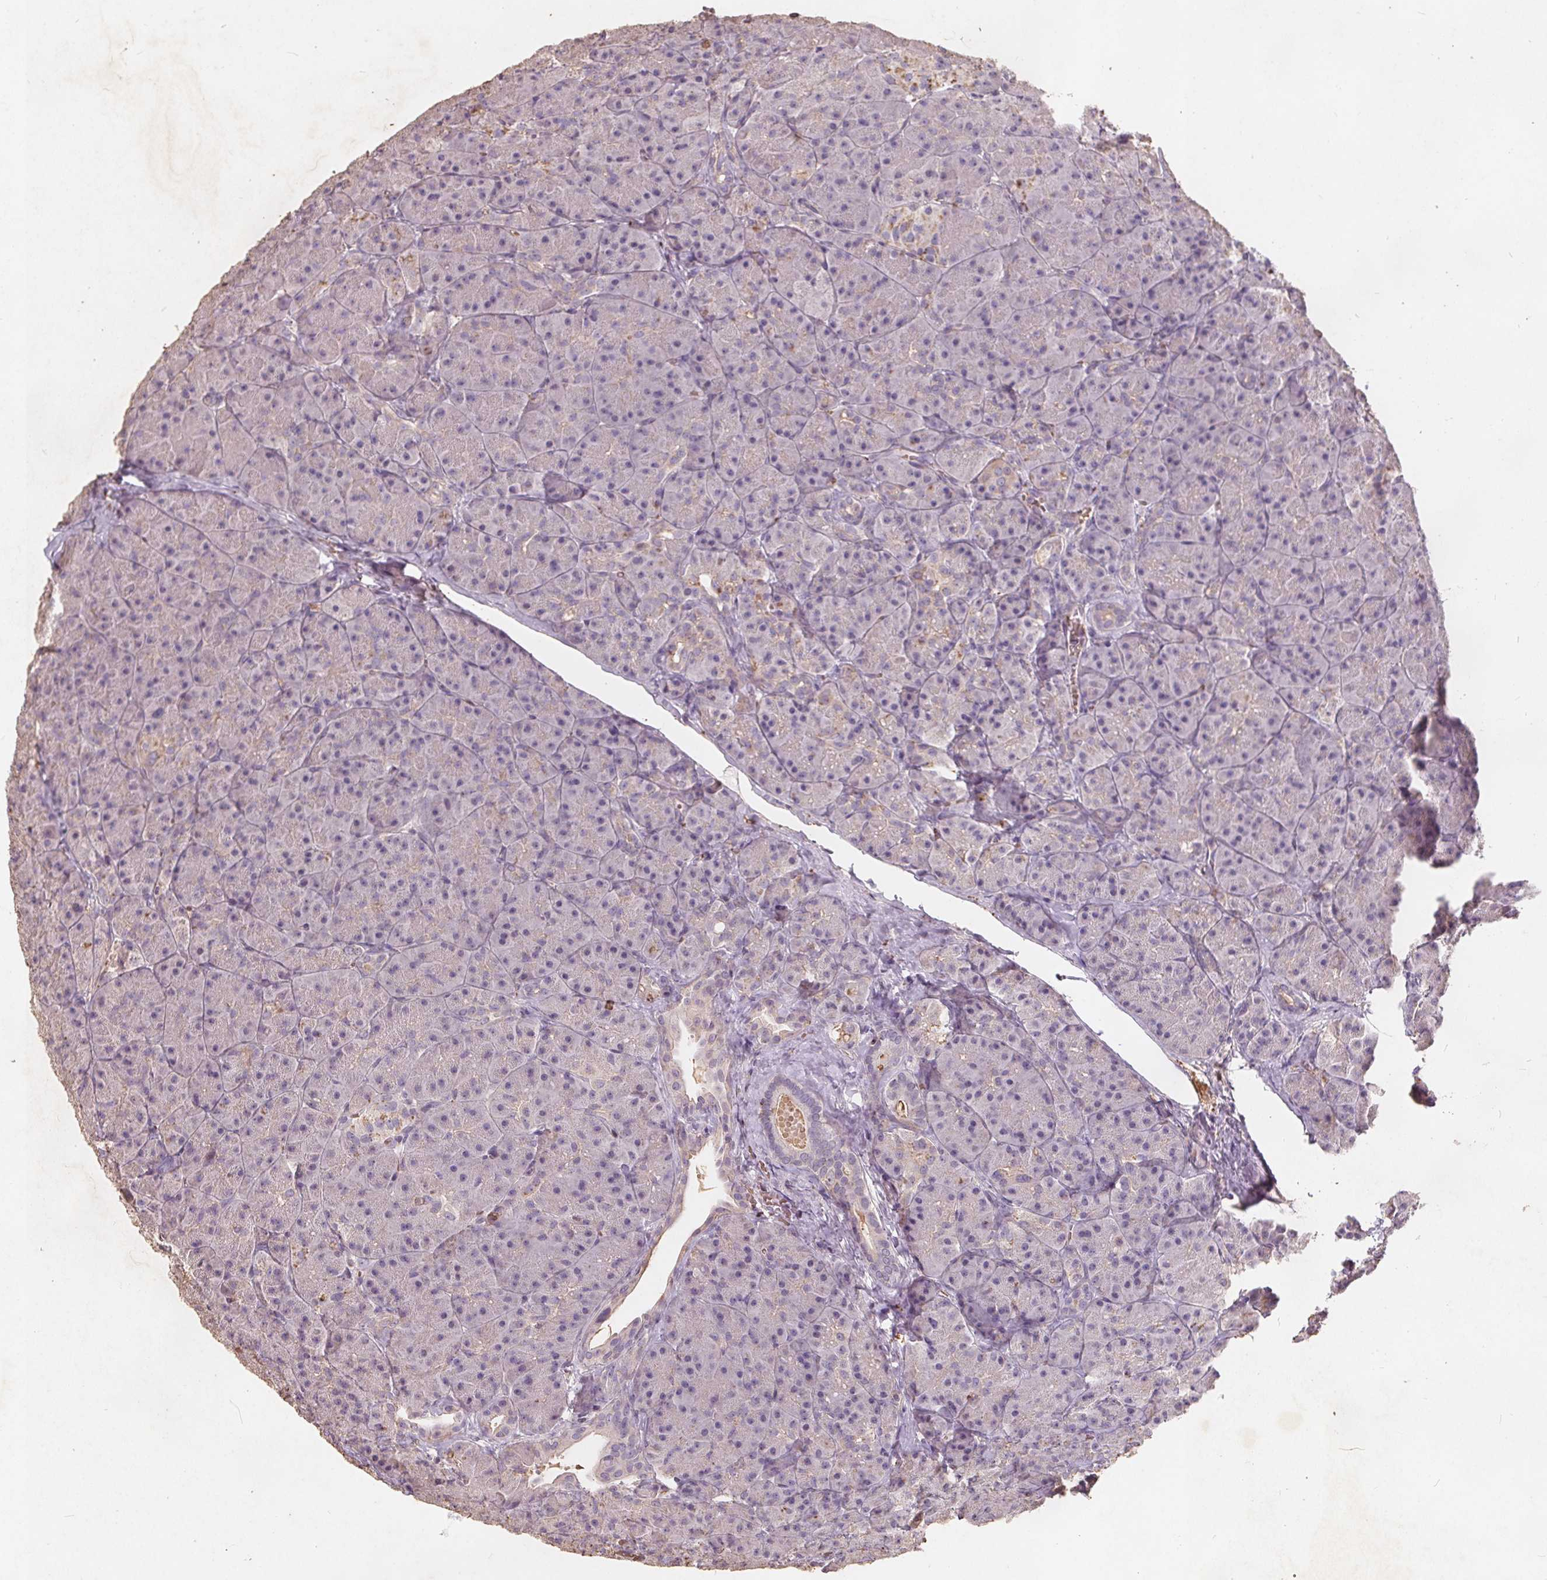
{"staining": {"intensity": "weak", "quantity": "<25%", "location": "cytoplasmic/membranous"}, "tissue": "pancreas", "cell_type": "Exocrine glandular cells", "image_type": "normal", "snomed": [{"axis": "morphology", "description": "Normal tissue, NOS"}, {"axis": "topography", "description": "Pancreas"}], "caption": "Pancreas stained for a protein using immunohistochemistry (IHC) displays no staining exocrine glandular cells.", "gene": "C19orf84", "patient": {"sex": "male", "age": 57}}